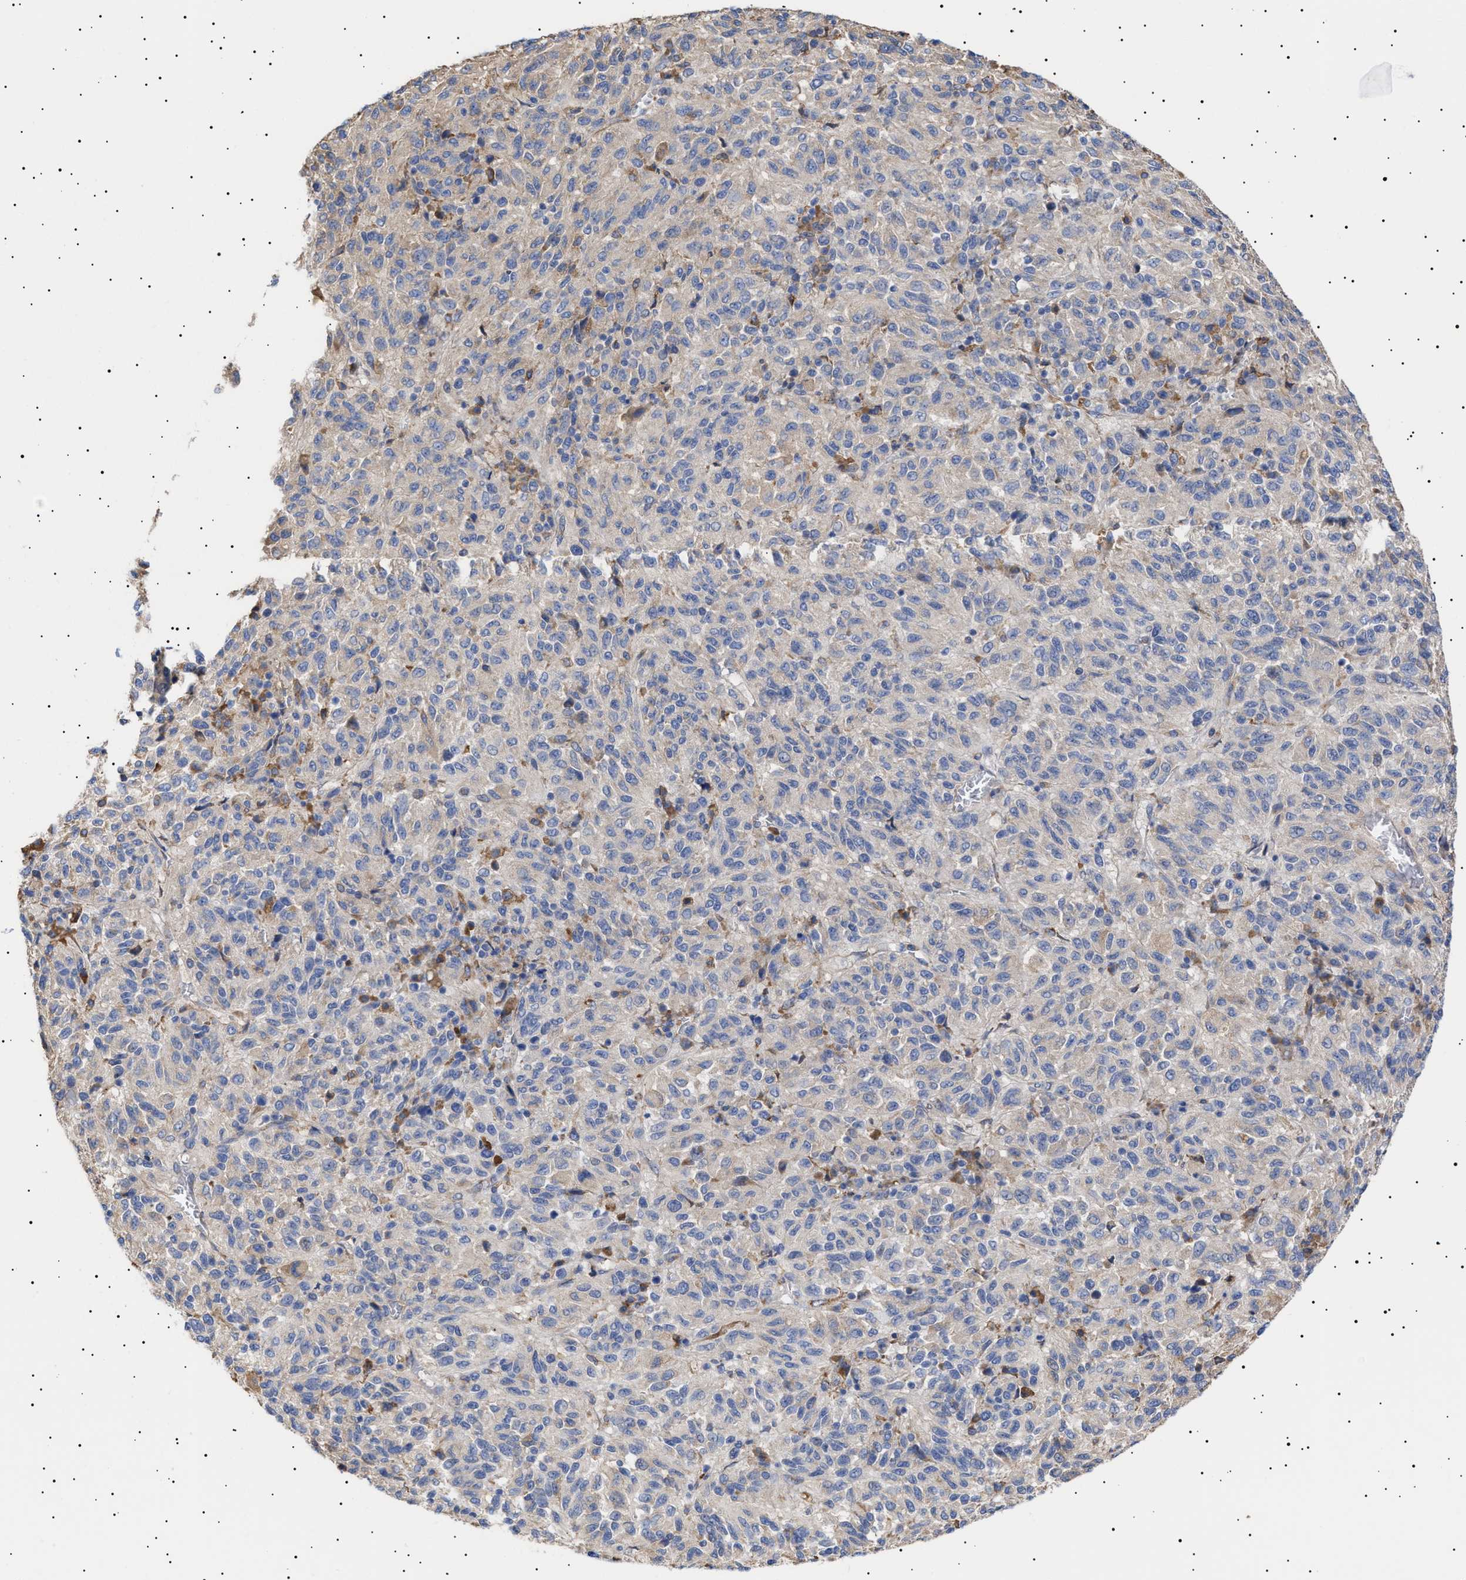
{"staining": {"intensity": "weak", "quantity": "<25%", "location": "cytoplasmic/membranous"}, "tissue": "melanoma", "cell_type": "Tumor cells", "image_type": "cancer", "snomed": [{"axis": "morphology", "description": "Malignant melanoma, Metastatic site"}, {"axis": "topography", "description": "Lung"}], "caption": "Protein analysis of malignant melanoma (metastatic site) reveals no significant staining in tumor cells.", "gene": "ERCC6L2", "patient": {"sex": "male", "age": 64}}